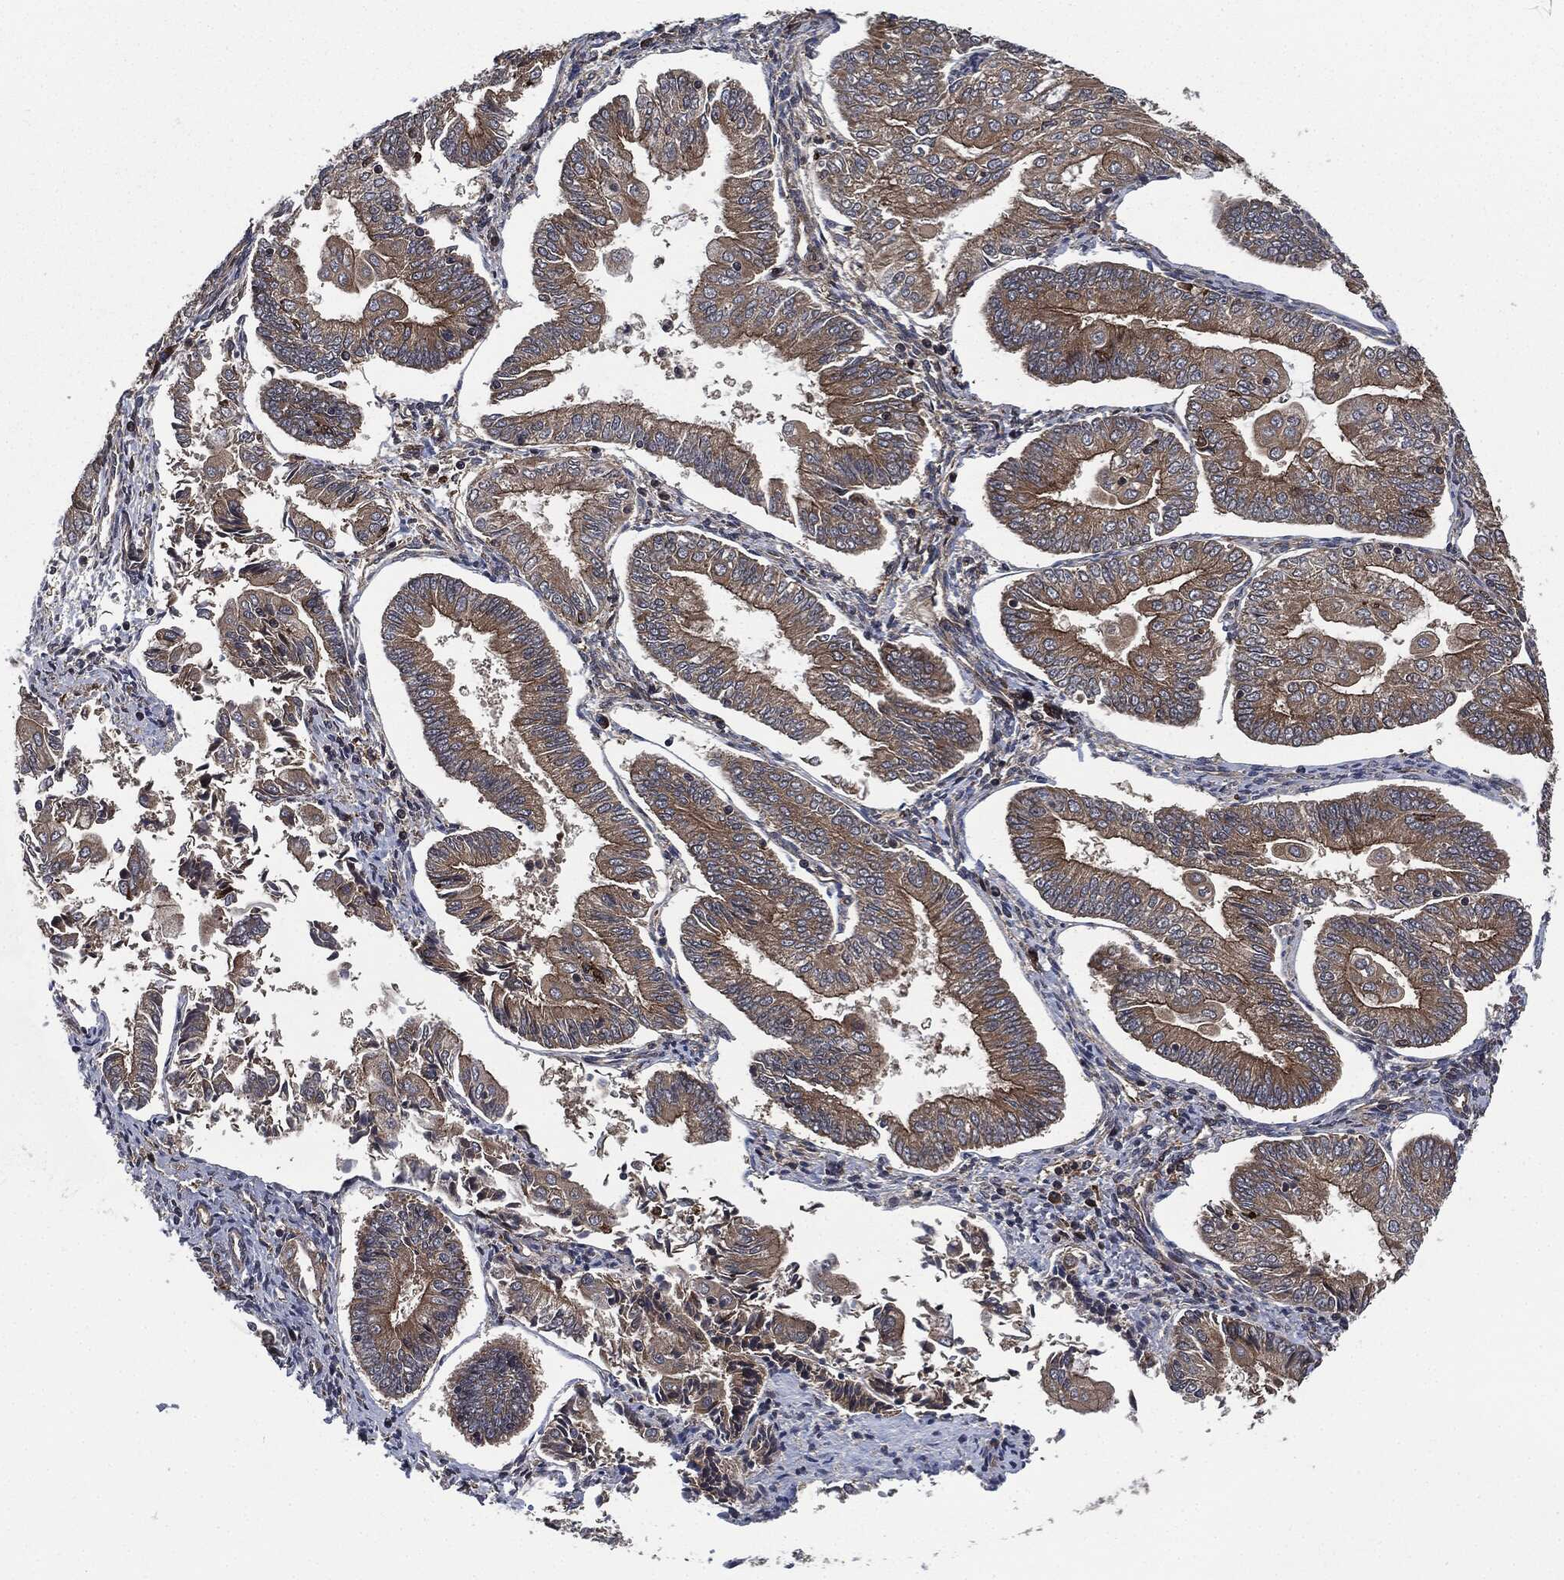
{"staining": {"intensity": "moderate", "quantity": "25%-75%", "location": "cytoplasmic/membranous"}, "tissue": "endometrial cancer", "cell_type": "Tumor cells", "image_type": "cancer", "snomed": [{"axis": "morphology", "description": "Adenocarcinoma, NOS"}, {"axis": "topography", "description": "Endometrium"}], "caption": "Brown immunohistochemical staining in human endometrial adenocarcinoma exhibits moderate cytoplasmic/membranous expression in about 25%-75% of tumor cells. The staining is performed using DAB brown chromogen to label protein expression. The nuclei are counter-stained blue using hematoxylin.", "gene": "RAP1GDS1", "patient": {"sex": "female", "age": 56}}